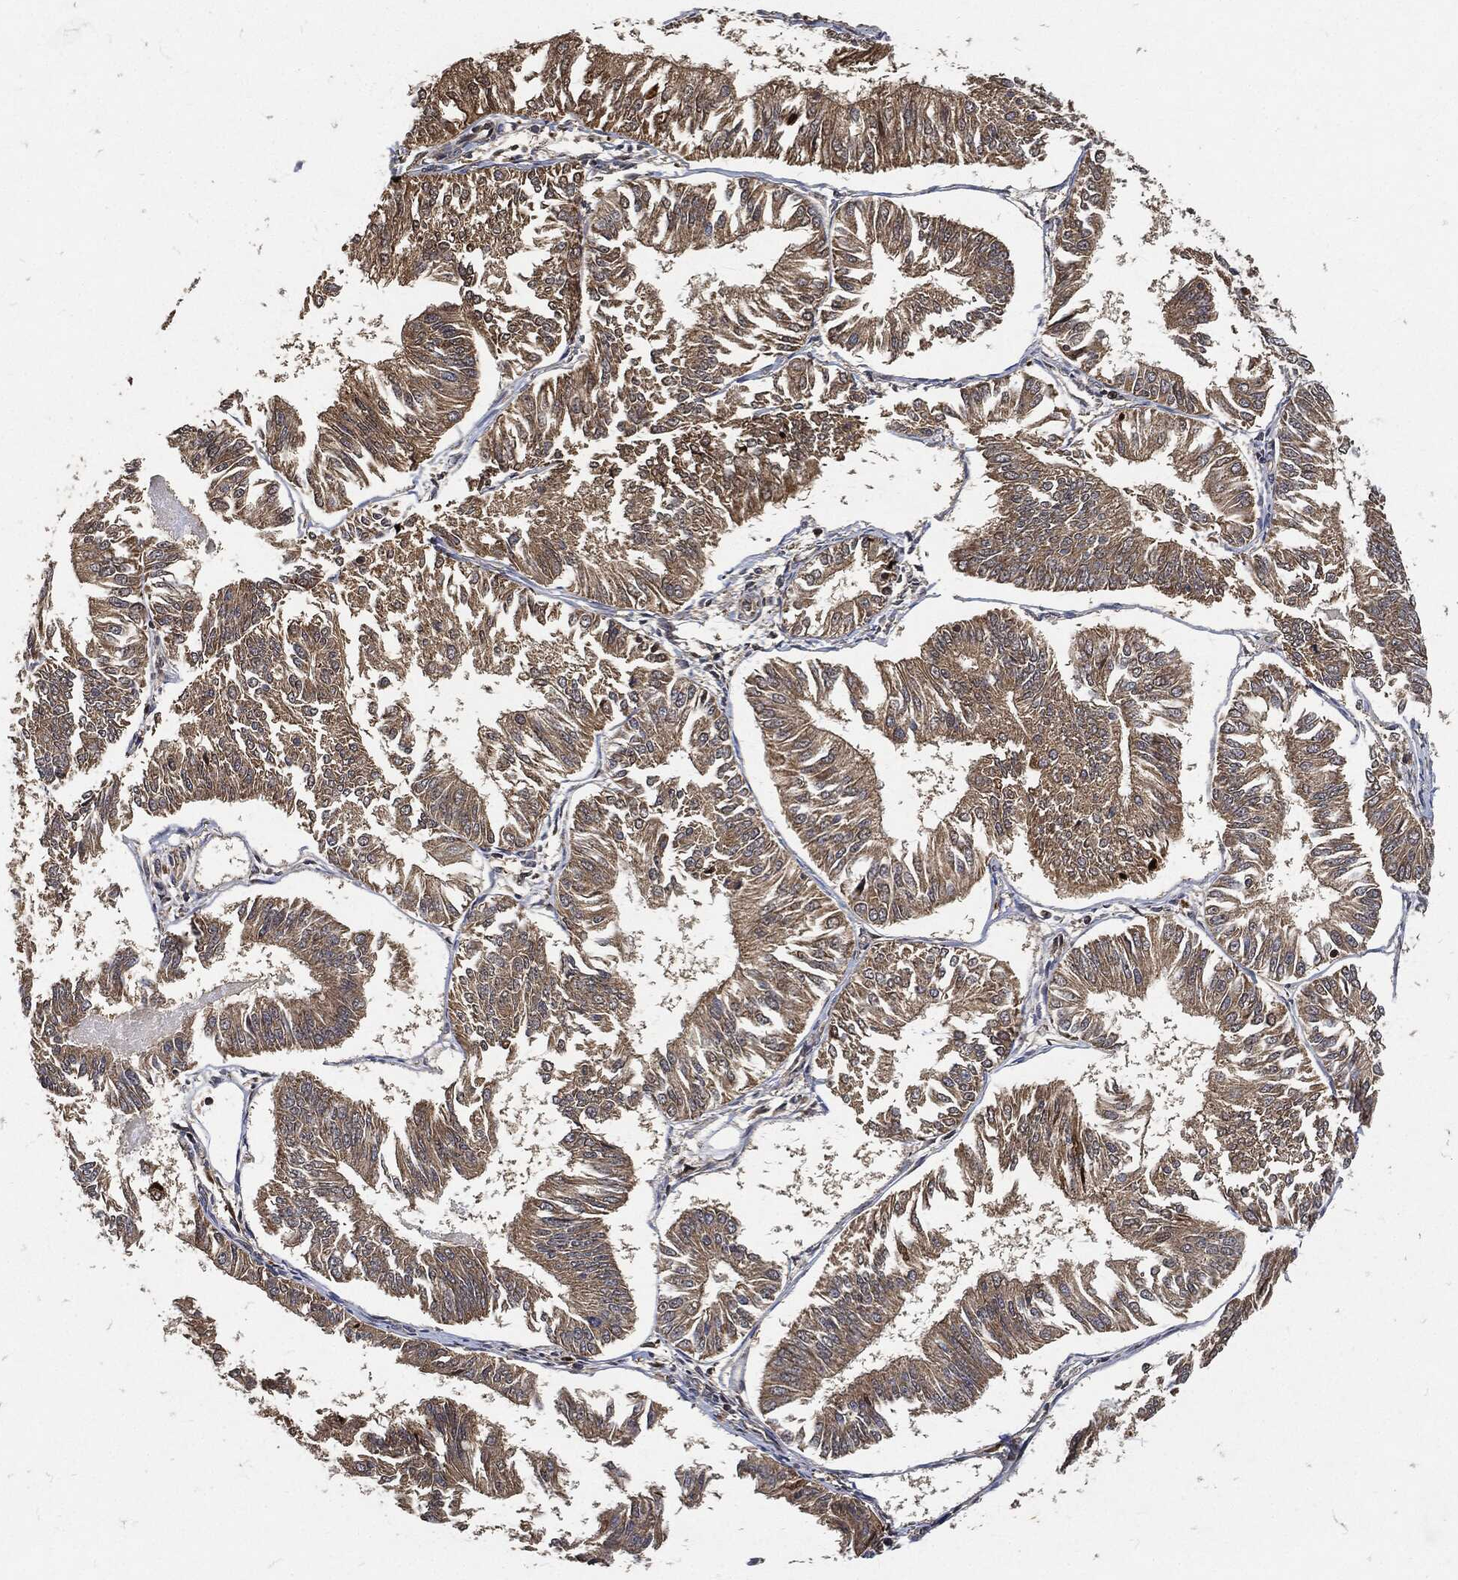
{"staining": {"intensity": "weak", "quantity": ">75%", "location": "cytoplasmic/membranous"}, "tissue": "endometrial cancer", "cell_type": "Tumor cells", "image_type": "cancer", "snomed": [{"axis": "morphology", "description": "Adenocarcinoma, NOS"}, {"axis": "topography", "description": "Endometrium"}], "caption": "IHC image of human adenocarcinoma (endometrial) stained for a protein (brown), which demonstrates low levels of weak cytoplasmic/membranous staining in approximately >75% of tumor cells.", "gene": "ZNF226", "patient": {"sex": "female", "age": 58}}